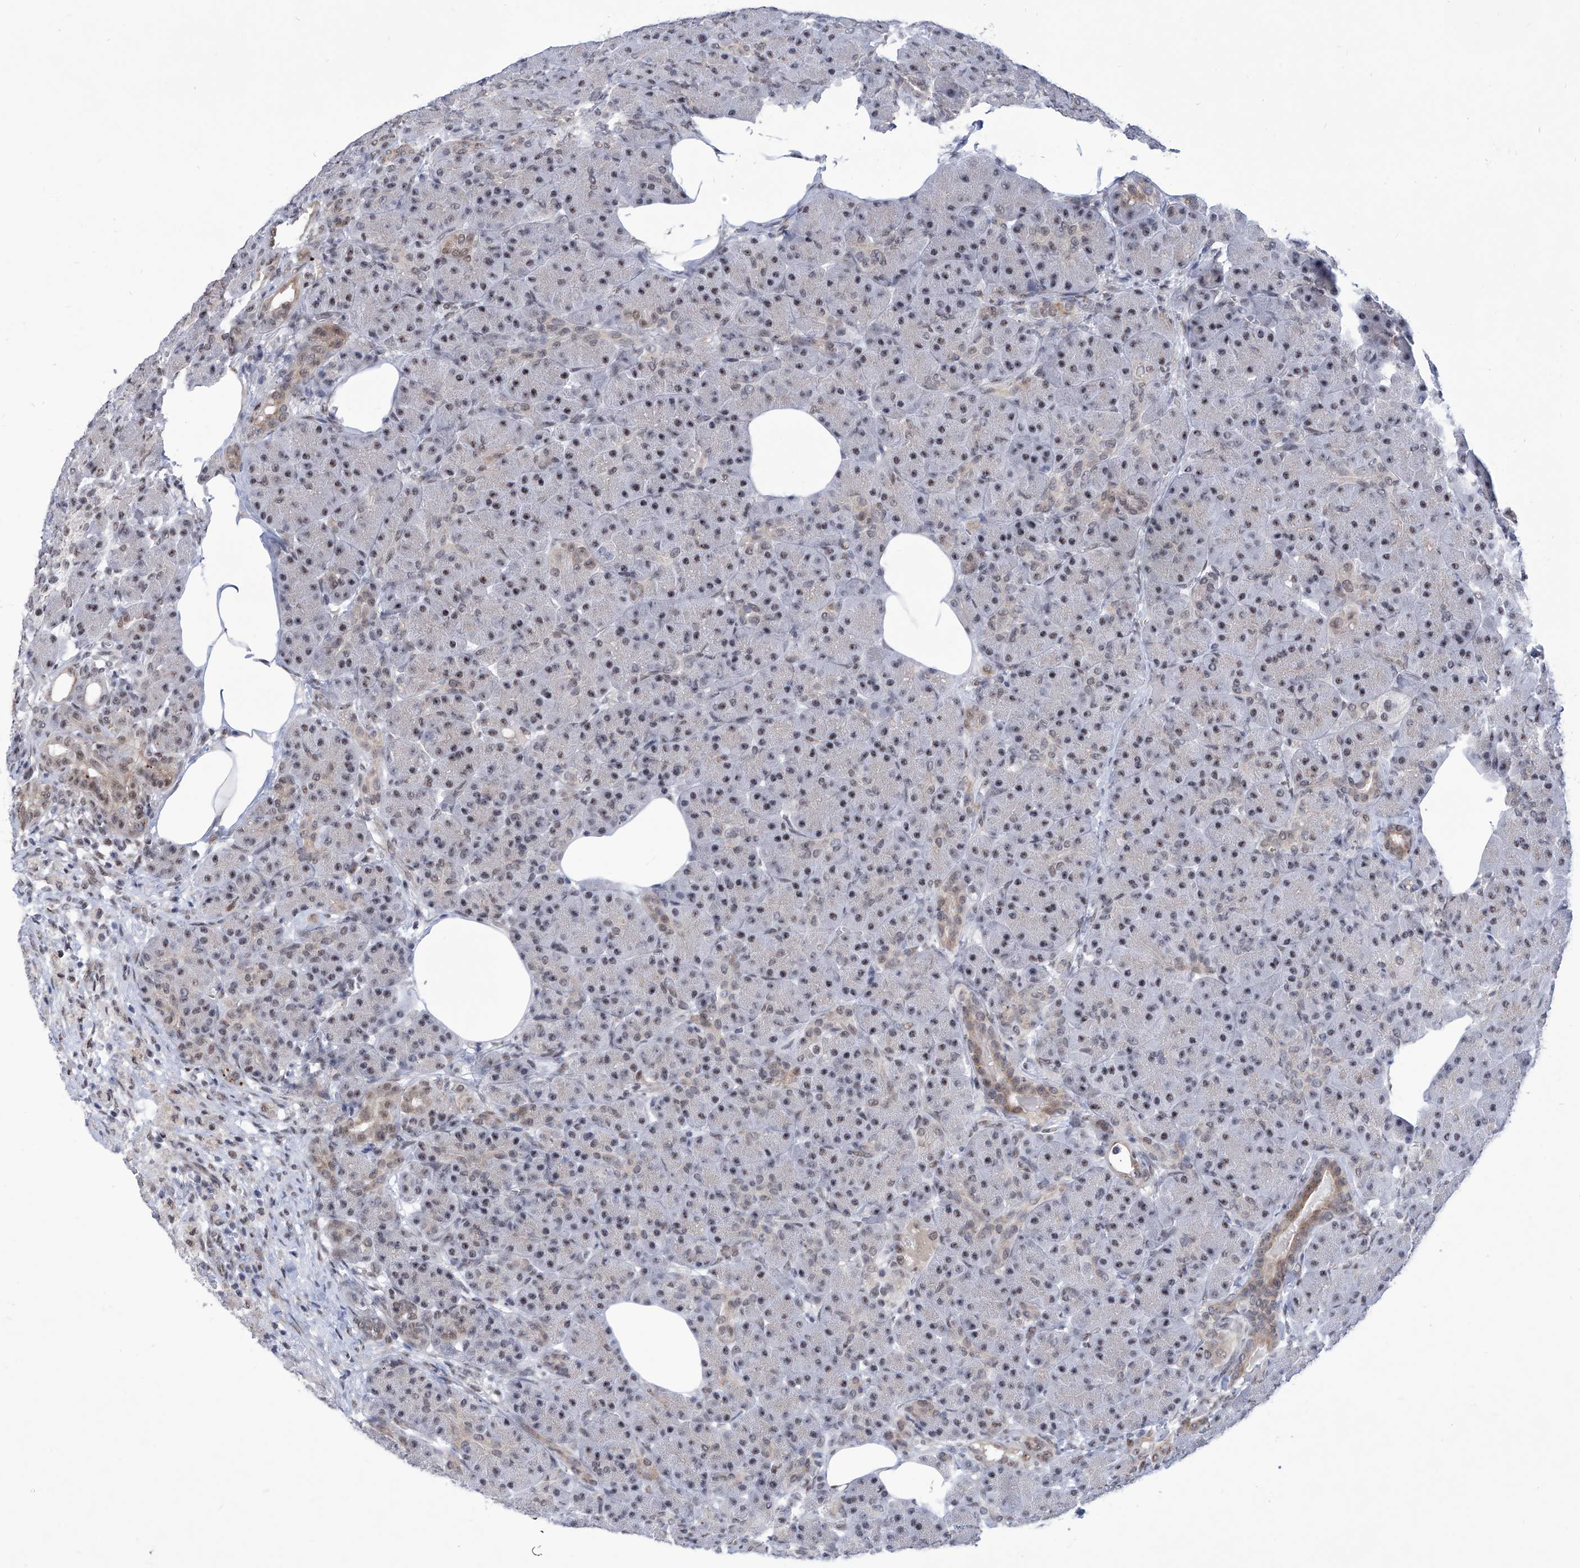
{"staining": {"intensity": "moderate", "quantity": "<25%", "location": "cytoplasmic/membranous,nuclear"}, "tissue": "pancreas", "cell_type": "Exocrine glandular cells", "image_type": "normal", "snomed": [{"axis": "morphology", "description": "Normal tissue, NOS"}, {"axis": "topography", "description": "Pancreas"}], "caption": "Immunohistochemical staining of unremarkable human pancreas shows <25% levels of moderate cytoplasmic/membranous,nuclear protein expression in approximately <25% of exocrine glandular cells.", "gene": "SART1", "patient": {"sex": "male", "age": 63}}